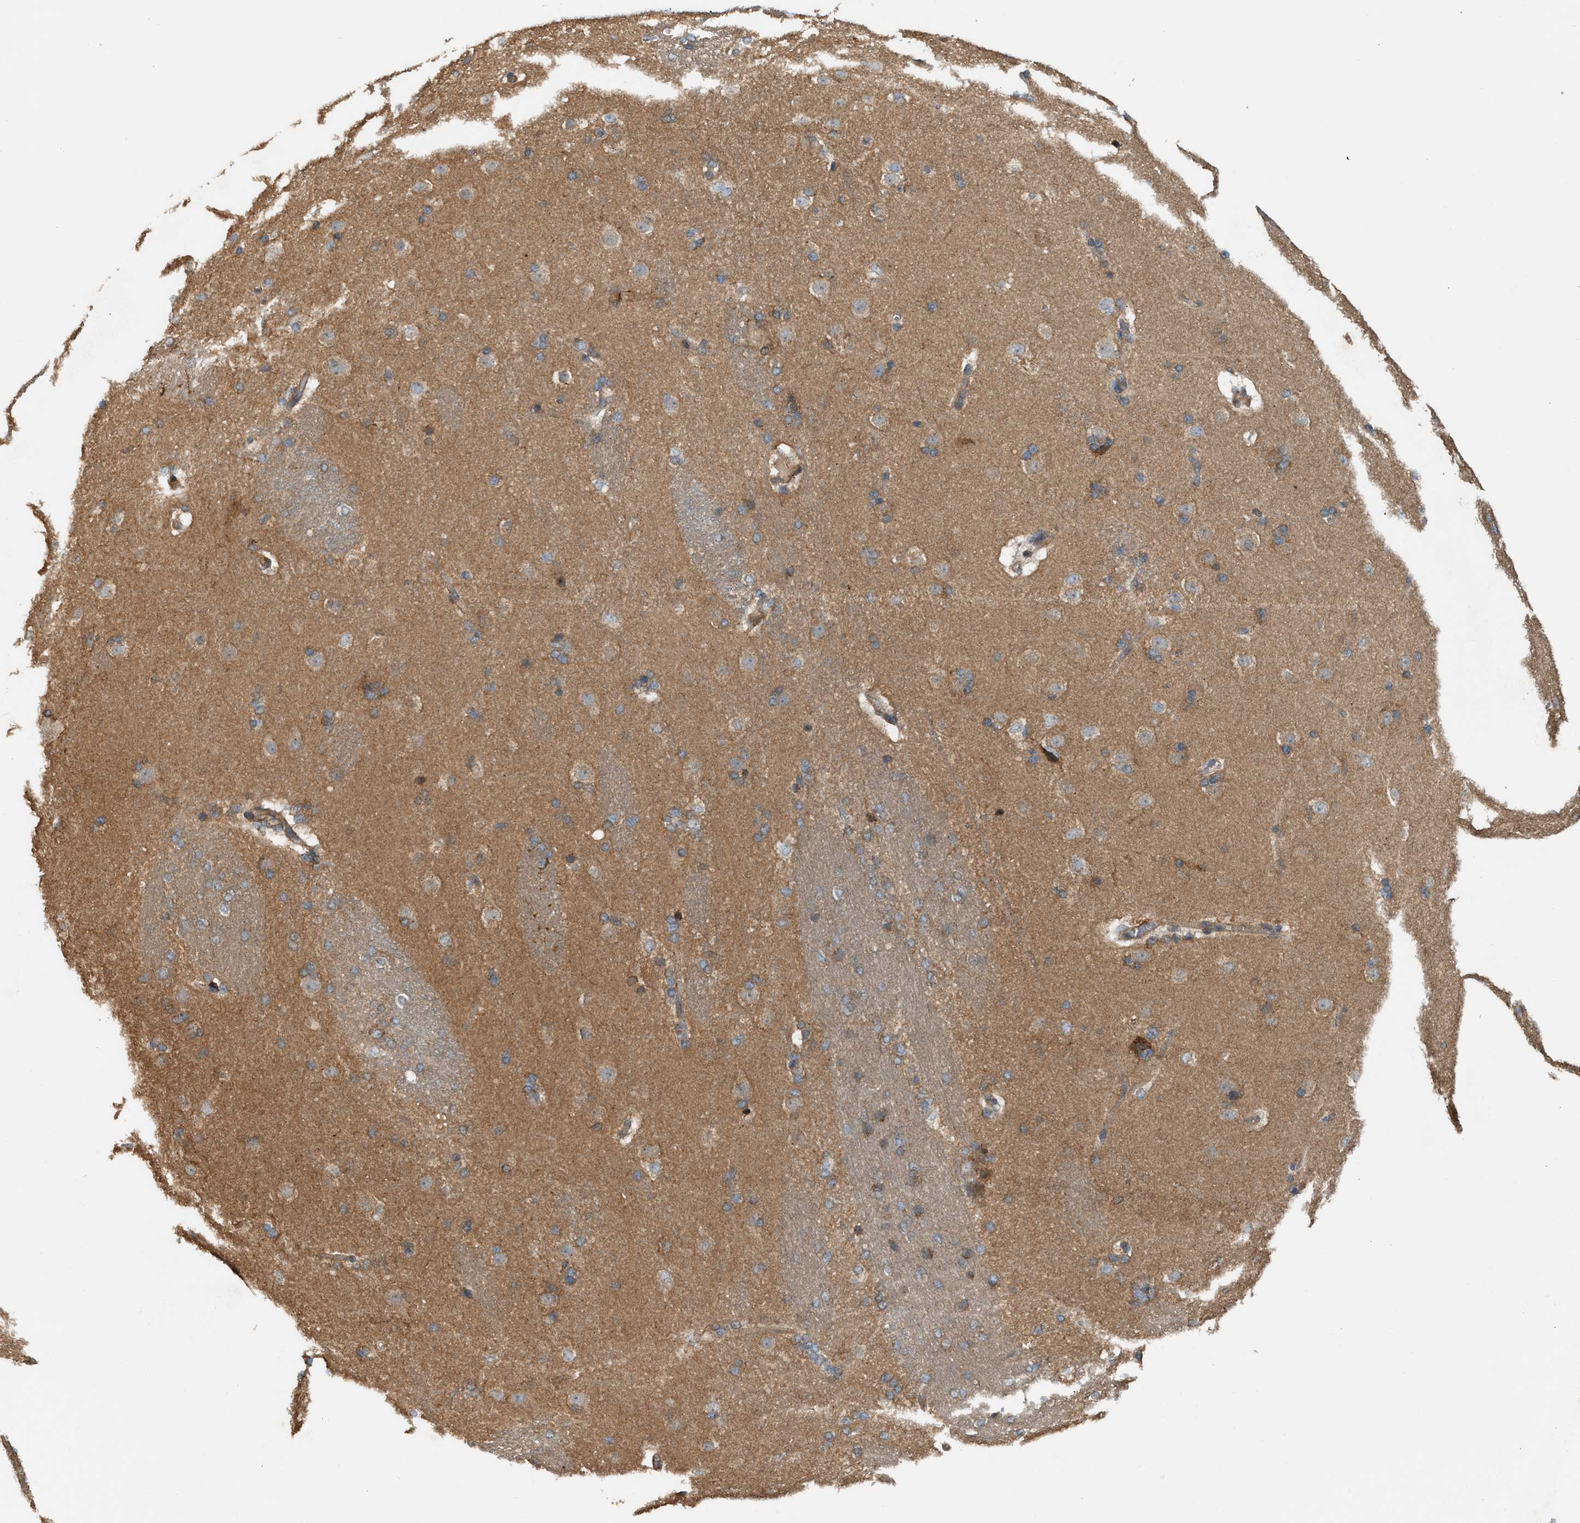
{"staining": {"intensity": "moderate", "quantity": "<25%", "location": "cytoplasmic/membranous"}, "tissue": "caudate", "cell_type": "Glial cells", "image_type": "normal", "snomed": [{"axis": "morphology", "description": "Normal tissue, NOS"}, {"axis": "topography", "description": "Lateral ventricle wall"}], "caption": "This image shows immunohistochemistry (IHC) staining of unremarkable caudate, with low moderate cytoplasmic/membranous expression in approximately <25% of glial cells.", "gene": "BAIAP2L1", "patient": {"sex": "female", "age": 19}}